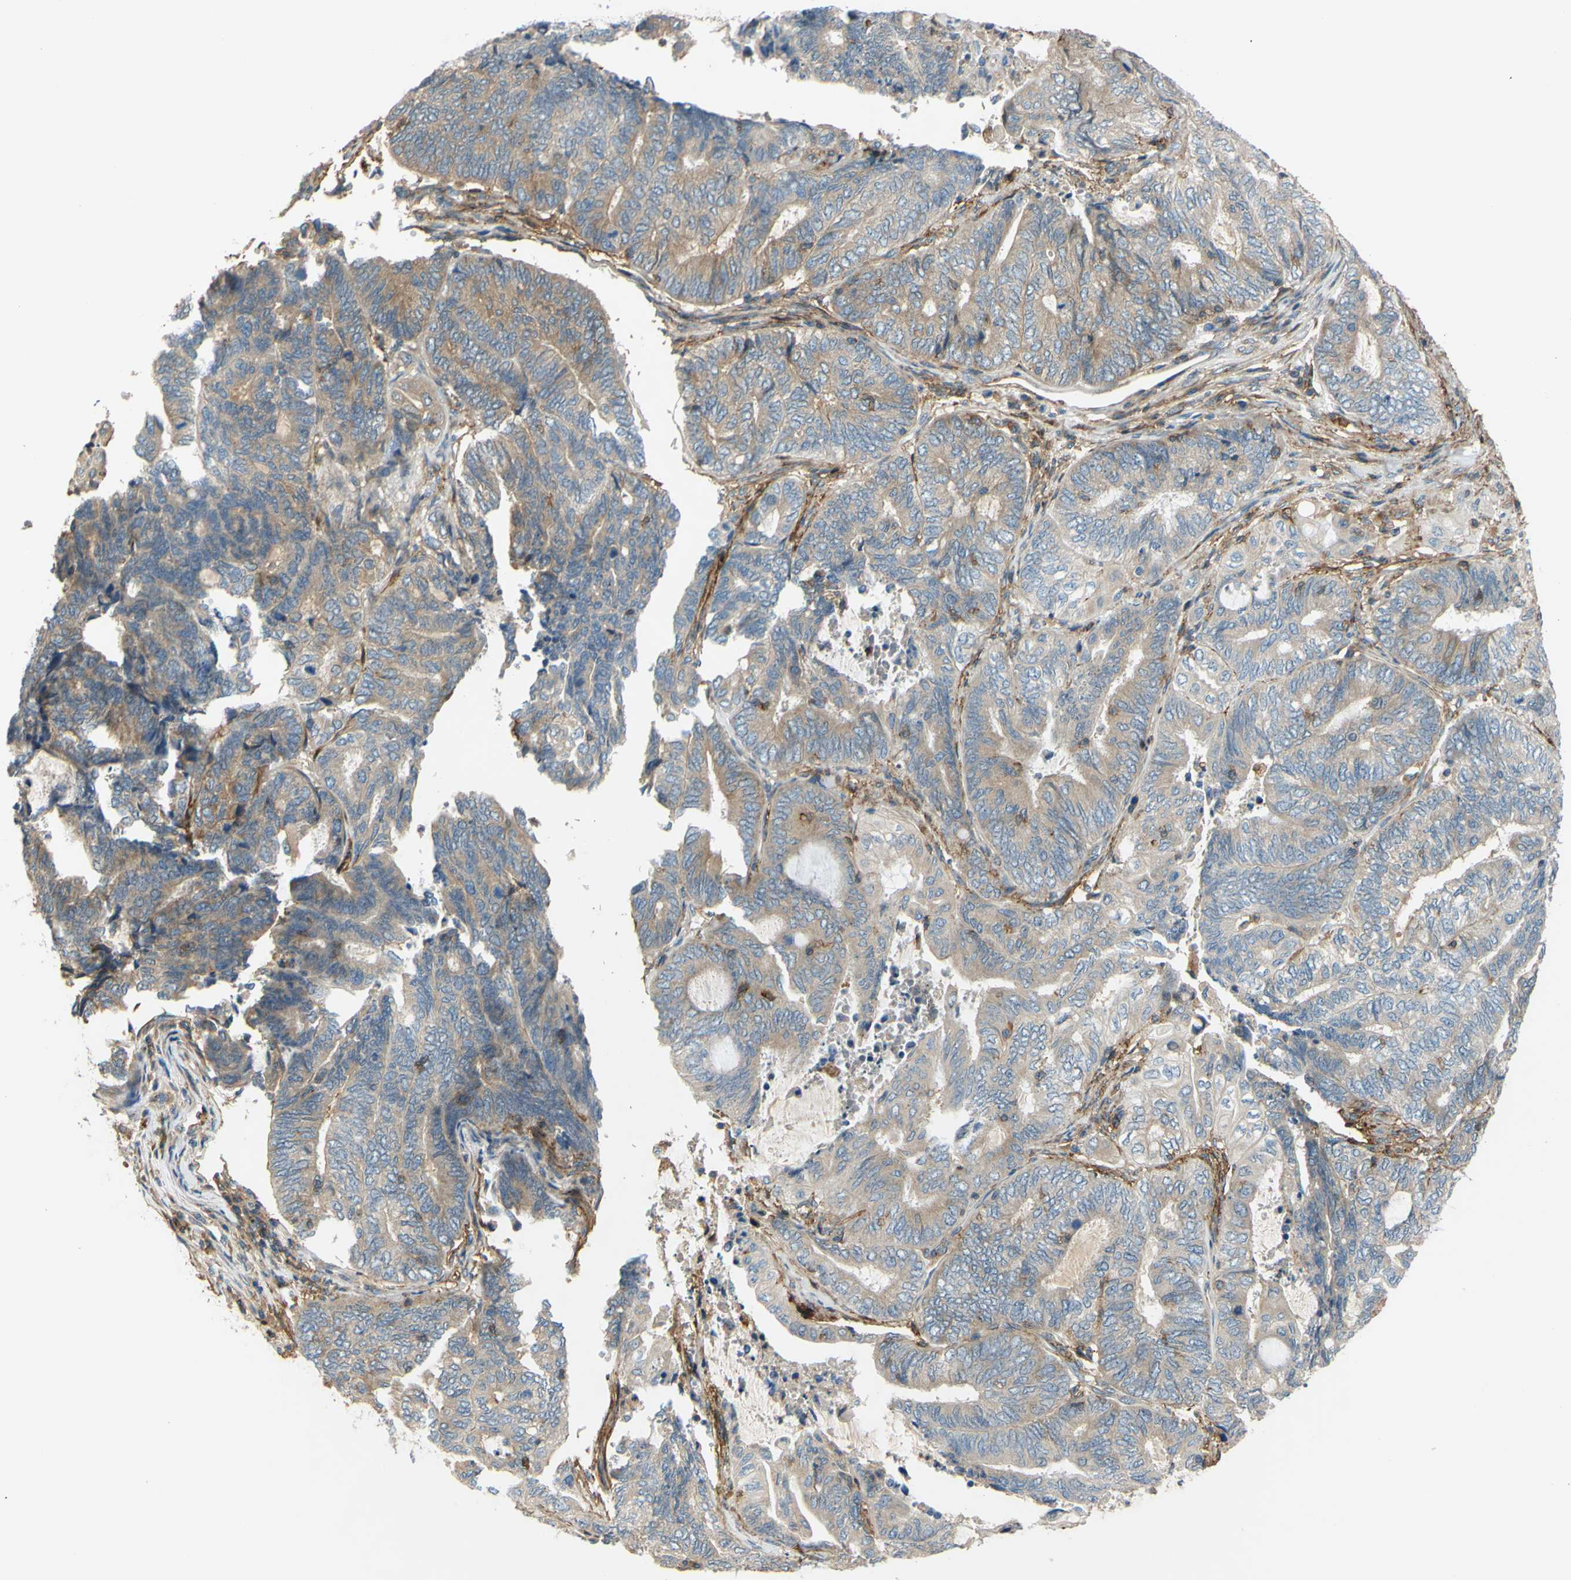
{"staining": {"intensity": "weak", "quantity": "25%-75%", "location": "cytoplasmic/membranous"}, "tissue": "endometrial cancer", "cell_type": "Tumor cells", "image_type": "cancer", "snomed": [{"axis": "morphology", "description": "Adenocarcinoma, NOS"}, {"axis": "topography", "description": "Uterus"}, {"axis": "topography", "description": "Endometrium"}], "caption": "Protein expression analysis of adenocarcinoma (endometrial) displays weak cytoplasmic/membranous expression in about 25%-75% of tumor cells. Using DAB (3,3'-diaminobenzidine) (brown) and hematoxylin (blue) stains, captured at high magnification using brightfield microscopy.", "gene": "POR", "patient": {"sex": "female", "age": 70}}